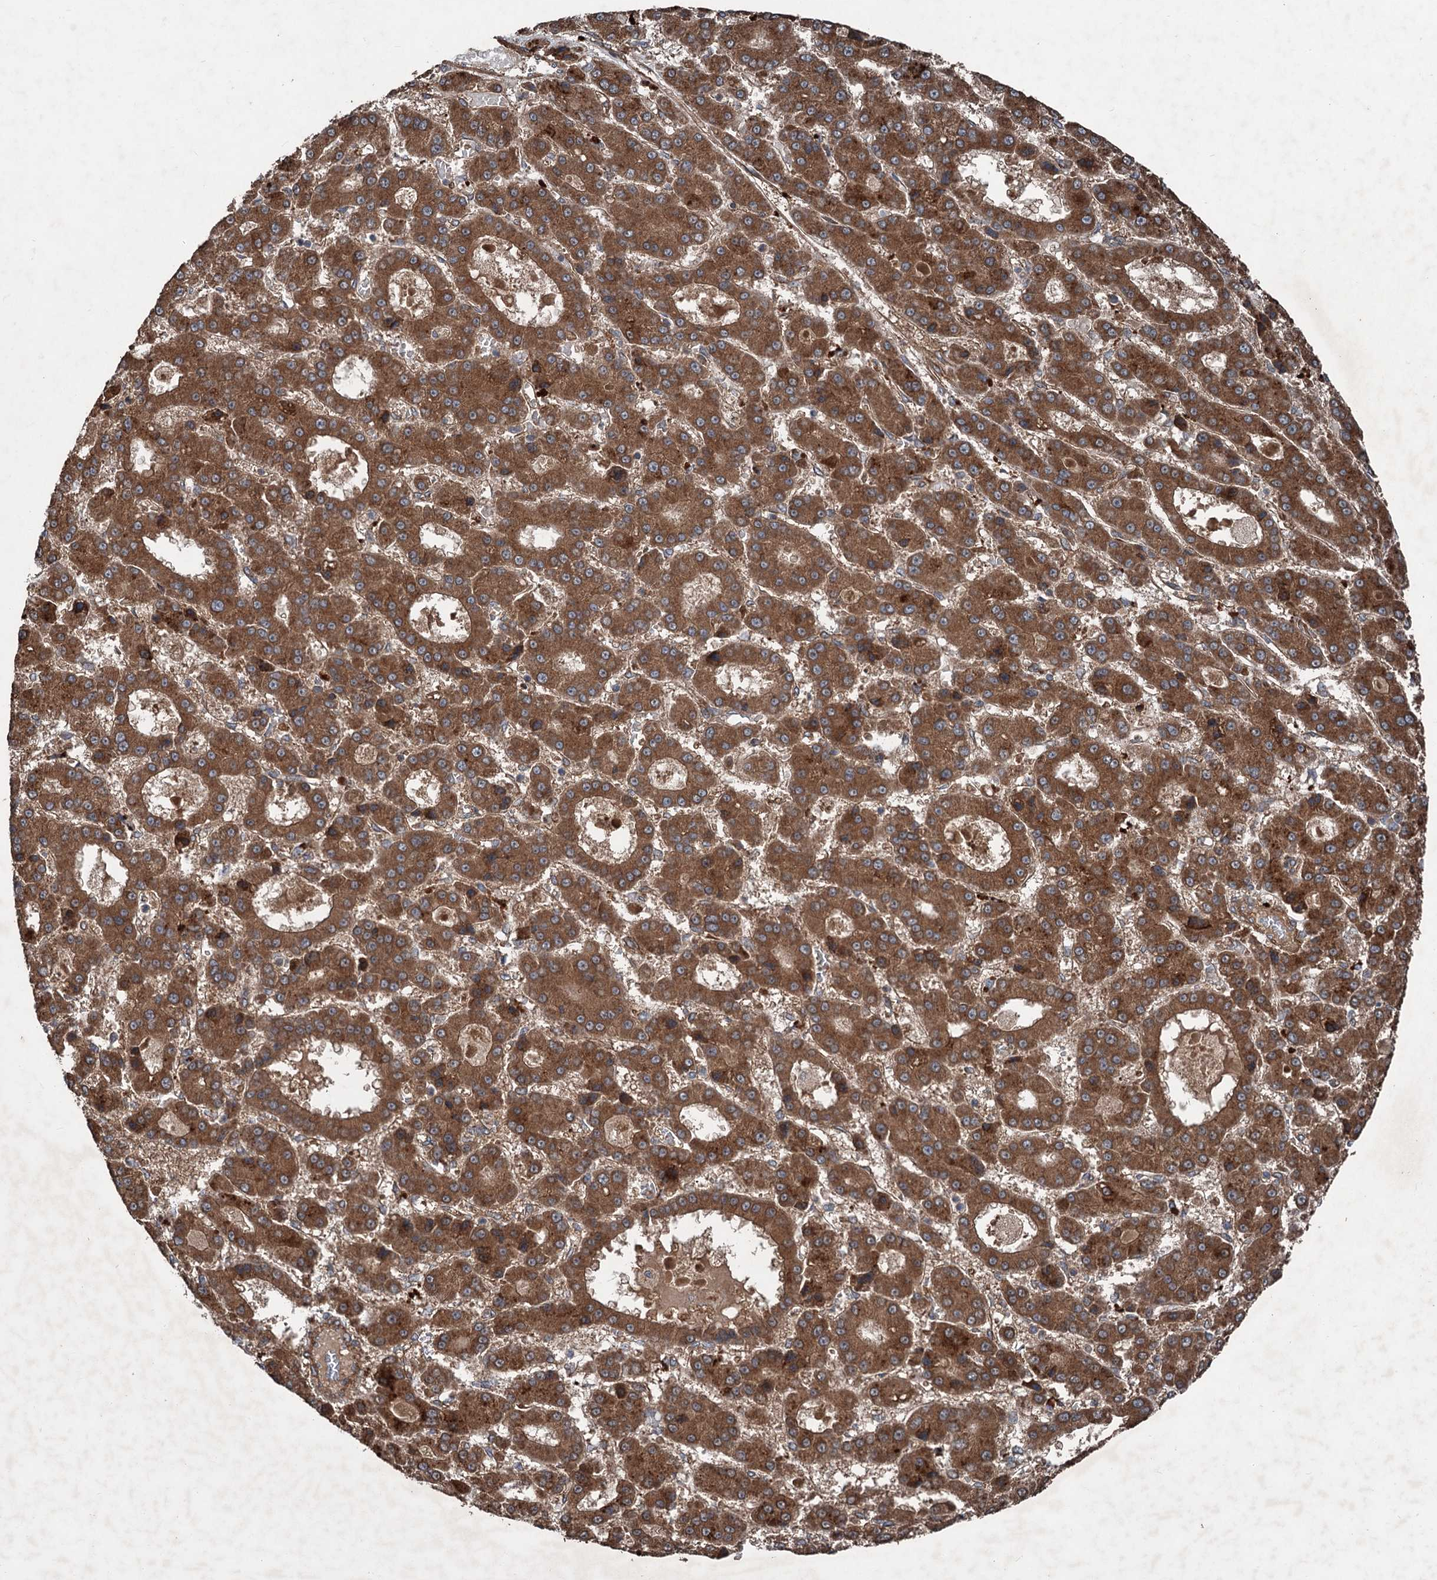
{"staining": {"intensity": "strong", "quantity": ">75%", "location": "cytoplasmic/membranous"}, "tissue": "liver cancer", "cell_type": "Tumor cells", "image_type": "cancer", "snomed": [{"axis": "morphology", "description": "Carcinoma, Hepatocellular, NOS"}, {"axis": "topography", "description": "Liver"}], "caption": "An immunohistochemistry micrograph of neoplastic tissue is shown. Protein staining in brown highlights strong cytoplasmic/membranous positivity in liver cancer (hepatocellular carcinoma) within tumor cells. (DAB IHC with brightfield microscopy, high magnification).", "gene": "RNF214", "patient": {"sex": "male", "age": 70}}